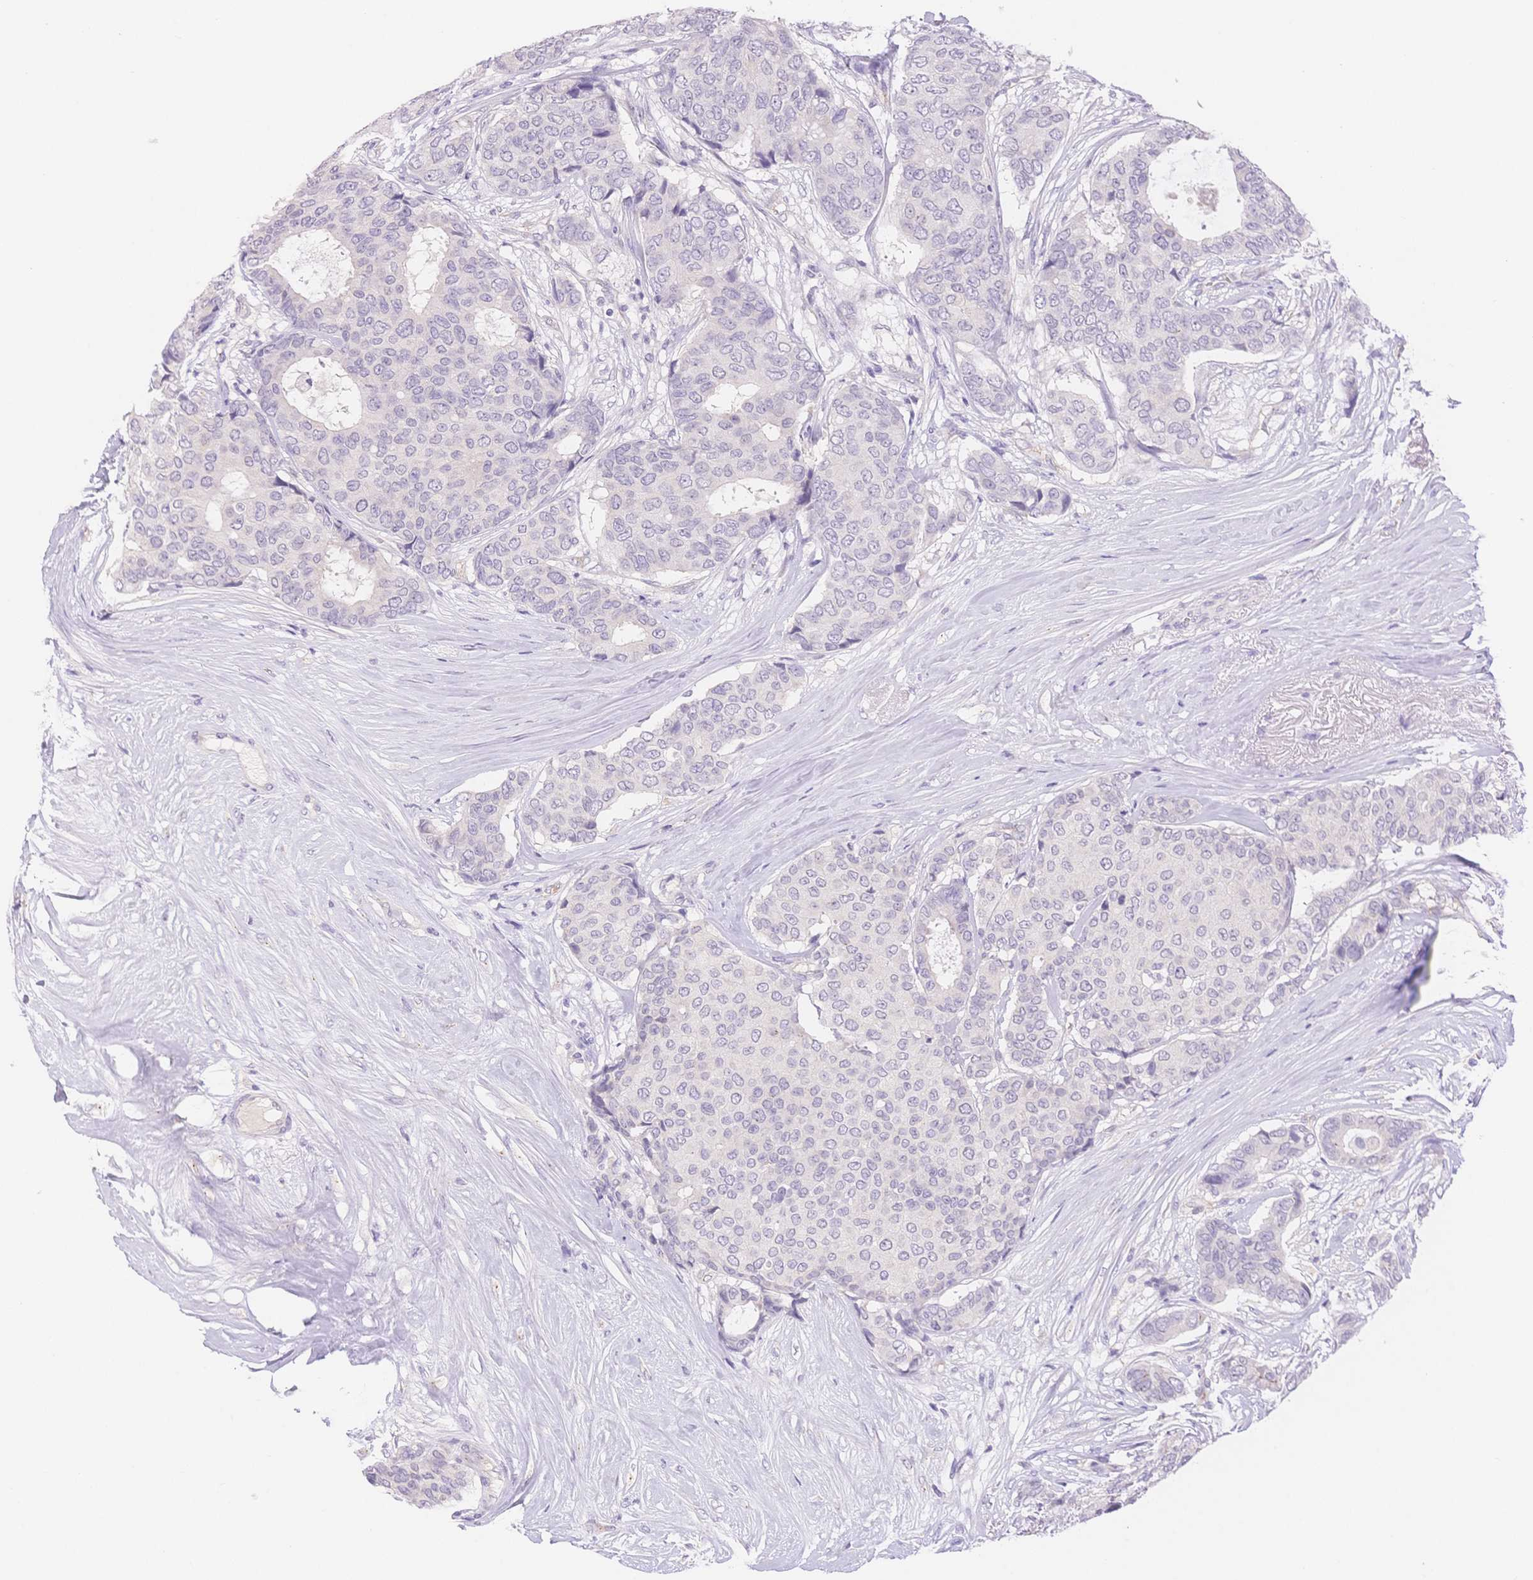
{"staining": {"intensity": "negative", "quantity": "none", "location": "none"}, "tissue": "breast cancer", "cell_type": "Tumor cells", "image_type": "cancer", "snomed": [{"axis": "morphology", "description": "Duct carcinoma"}, {"axis": "topography", "description": "Breast"}], "caption": "Immunohistochemistry micrograph of infiltrating ductal carcinoma (breast) stained for a protein (brown), which displays no positivity in tumor cells. (DAB immunohistochemistry with hematoxylin counter stain).", "gene": "MYOM1", "patient": {"sex": "female", "age": 75}}